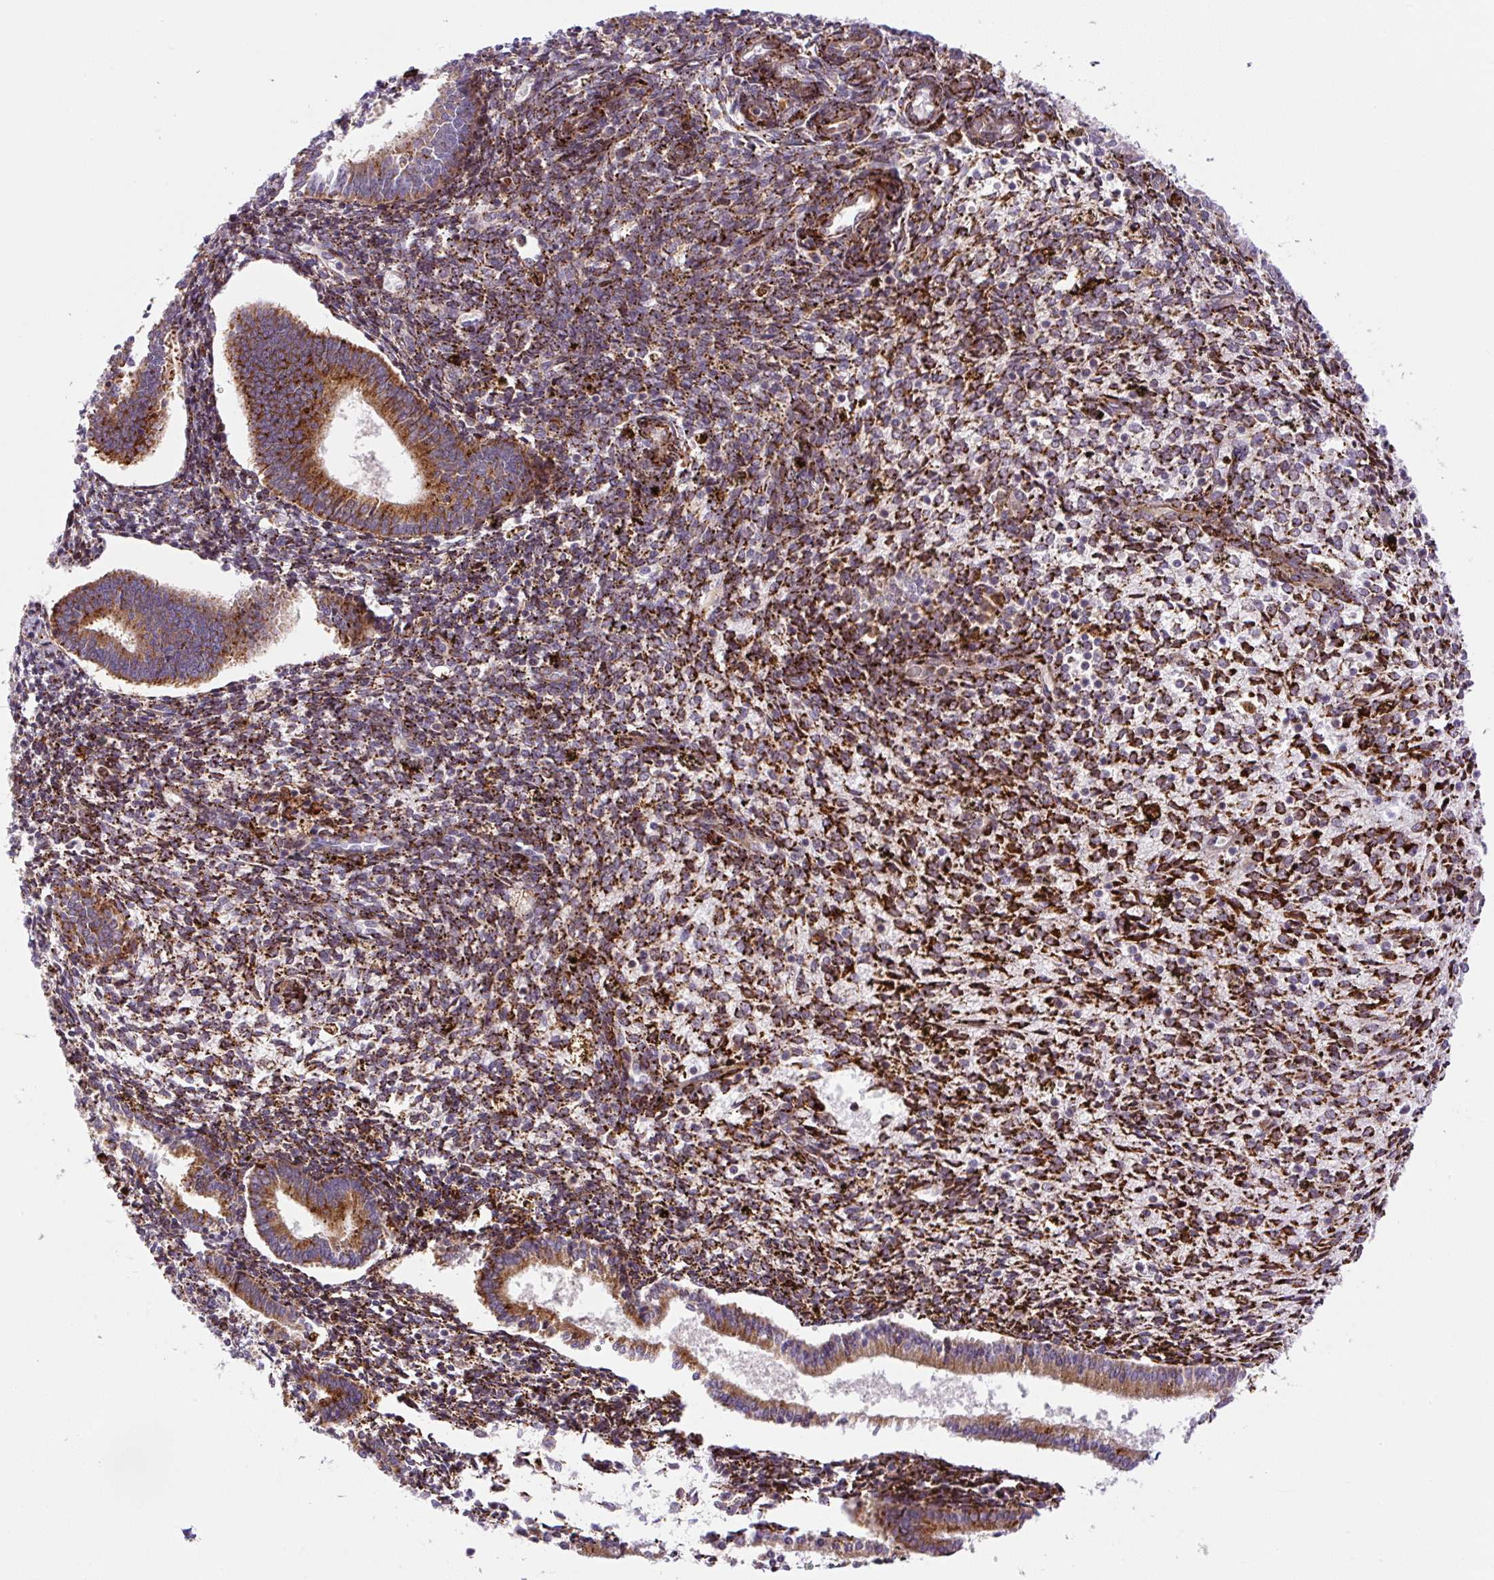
{"staining": {"intensity": "strong", "quantity": "25%-75%", "location": "cytoplasmic/membranous"}, "tissue": "endometrium", "cell_type": "Cells in endometrial stroma", "image_type": "normal", "snomed": [{"axis": "morphology", "description": "Normal tissue, NOS"}, {"axis": "topography", "description": "Endometrium"}], "caption": "Immunohistochemistry (IHC) of unremarkable human endometrium shows high levels of strong cytoplasmic/membranous positivity in about 25%-75% of cells in endometrial stroma. The staining was performed using DAB (3,3'-diaminobenzidine), with brown indicating positive protein expression. Nuclei are stained blue with hematoxylin.", "gene": "DISP3", "patient": {"sex": "female", "age": 41}}